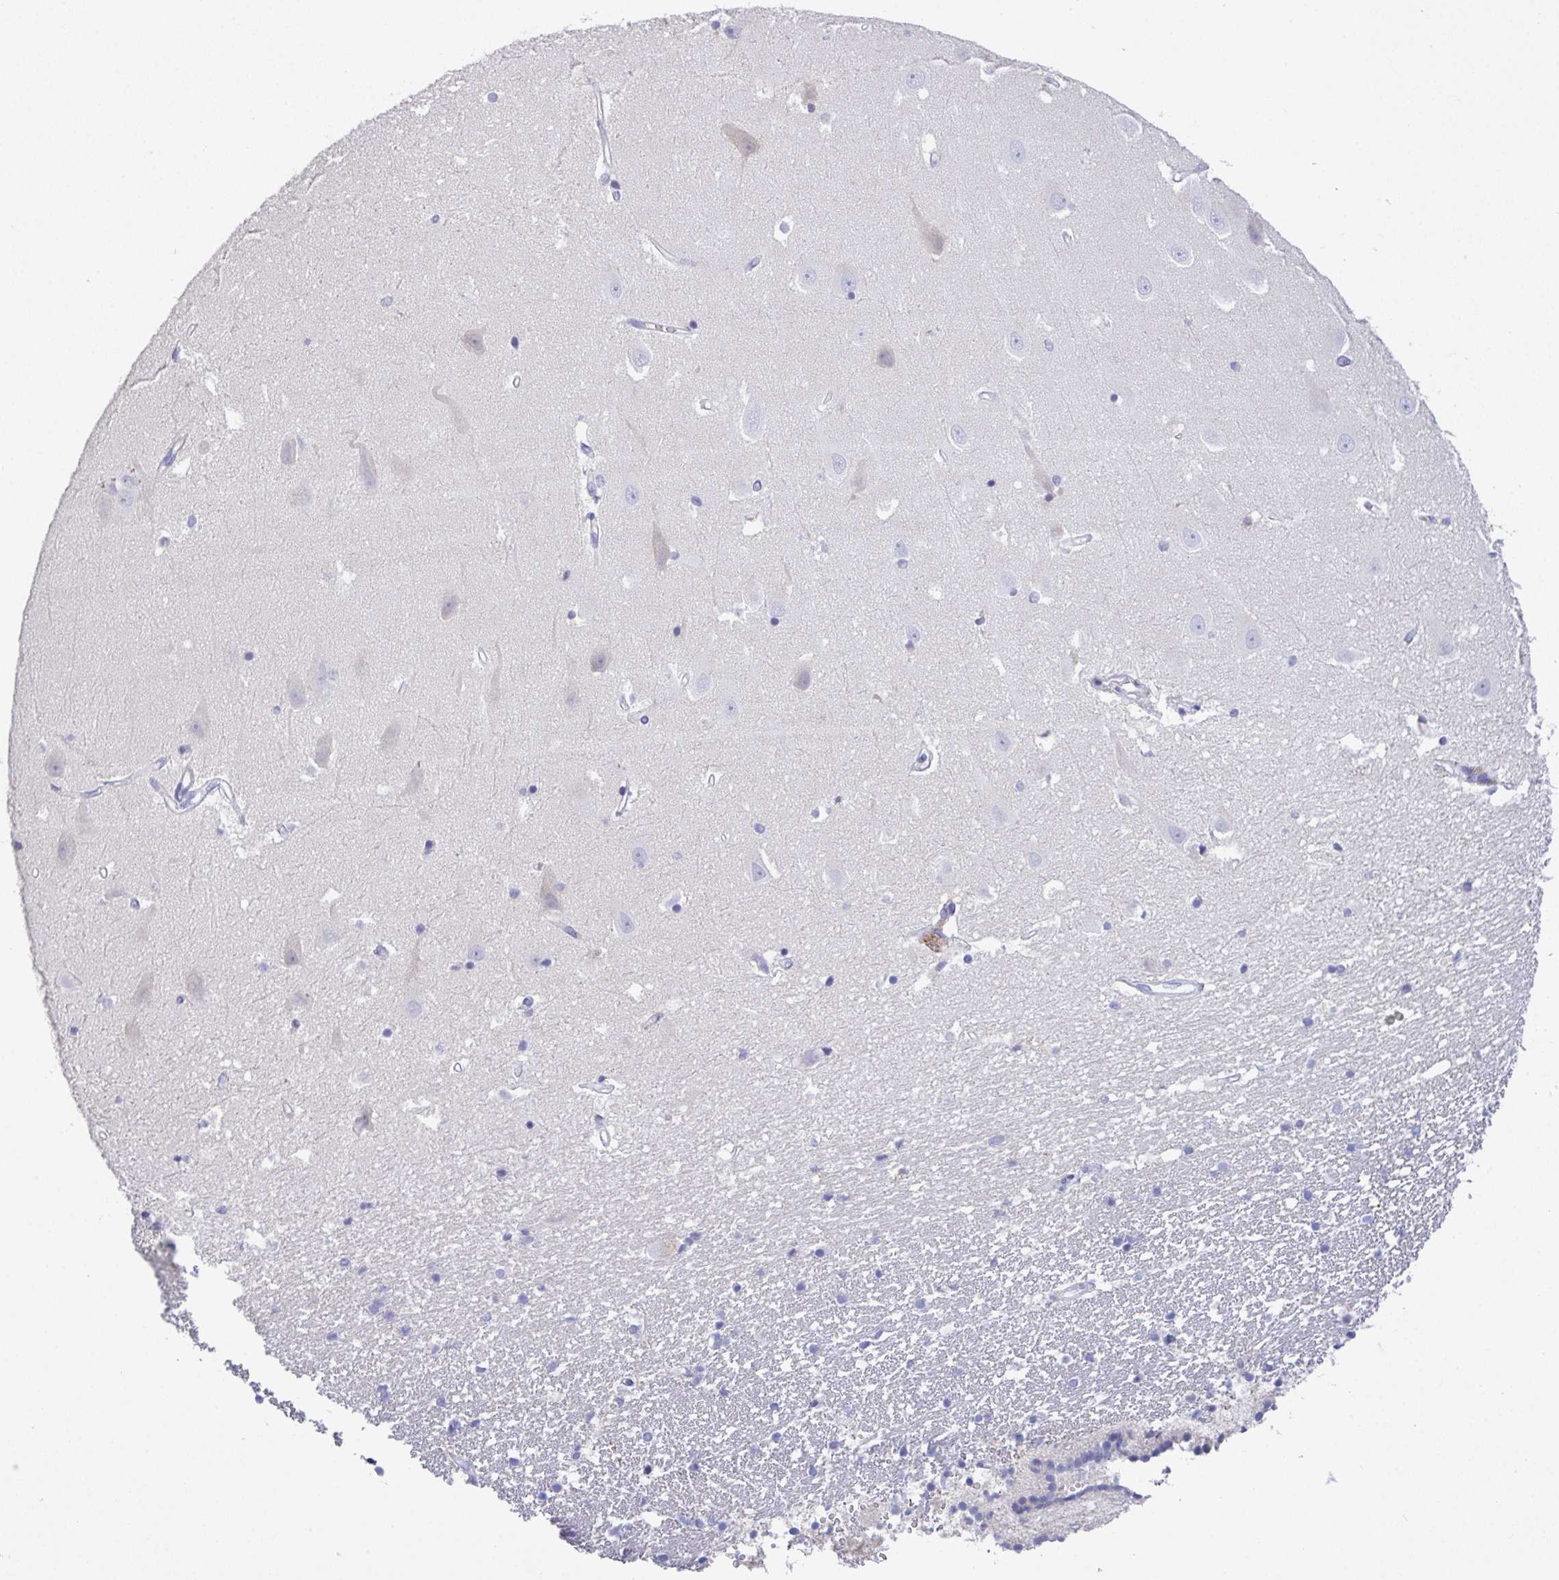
{"staining": {"intensity": "negative", "quantity": "none", "location": "none"}, "tissue": "hippocampus", "cell_type": "Glial cells", "image_type": "normal", "snomed": [{"axis": "morphology", "description": "Normal tissue, NOS"}, {"axis": "topography", "description": "Hippocampus"}], "caption": "DAB immunohistochemical staining of benign hippocampus reveals no significant staining in glial cells. (DAB (3,3'-diaminobenzidine) IHC, high magnification).", "gene": "CA10", "patient": {"sex": "male", "age": 63}}